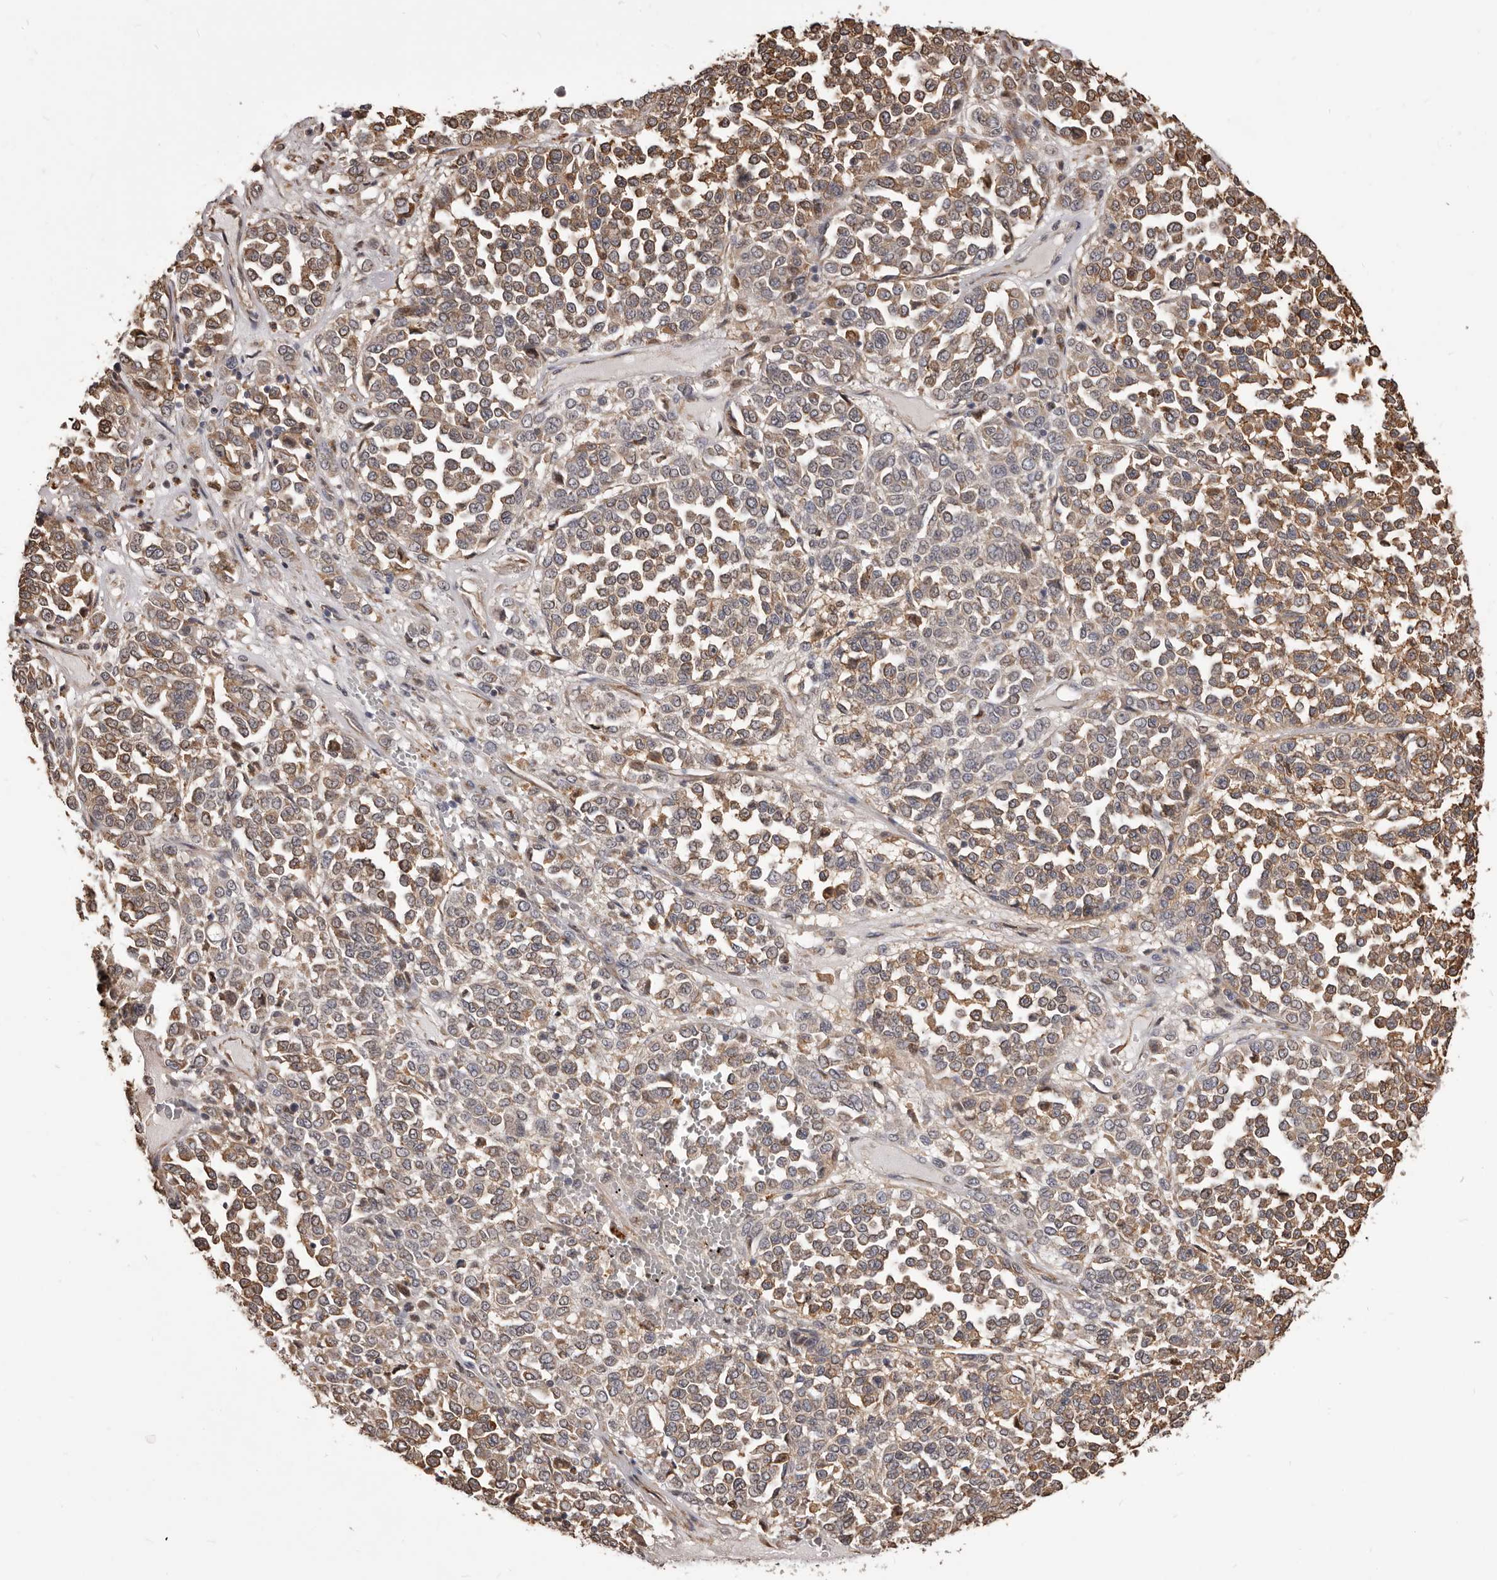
{"staining": {"intensity": "weak", "quantity": ">75%", "location": "cytoplasmic/membranous"}, "tissue": "melanoma", "cell_type": "Tumor cells", "image_type": "cancer", "snomed": [{"axis": "morphology", "description": "Malignant melanoma, Metastatic site"}, {"axis": "topography", "description": "Pancreas"}], "caption": "Human melanoma stained with a protein marker demonstrates weak staining in tumor cells.", "gene": "ALPK1", "patient": {"sex": "female", "age": 30}}